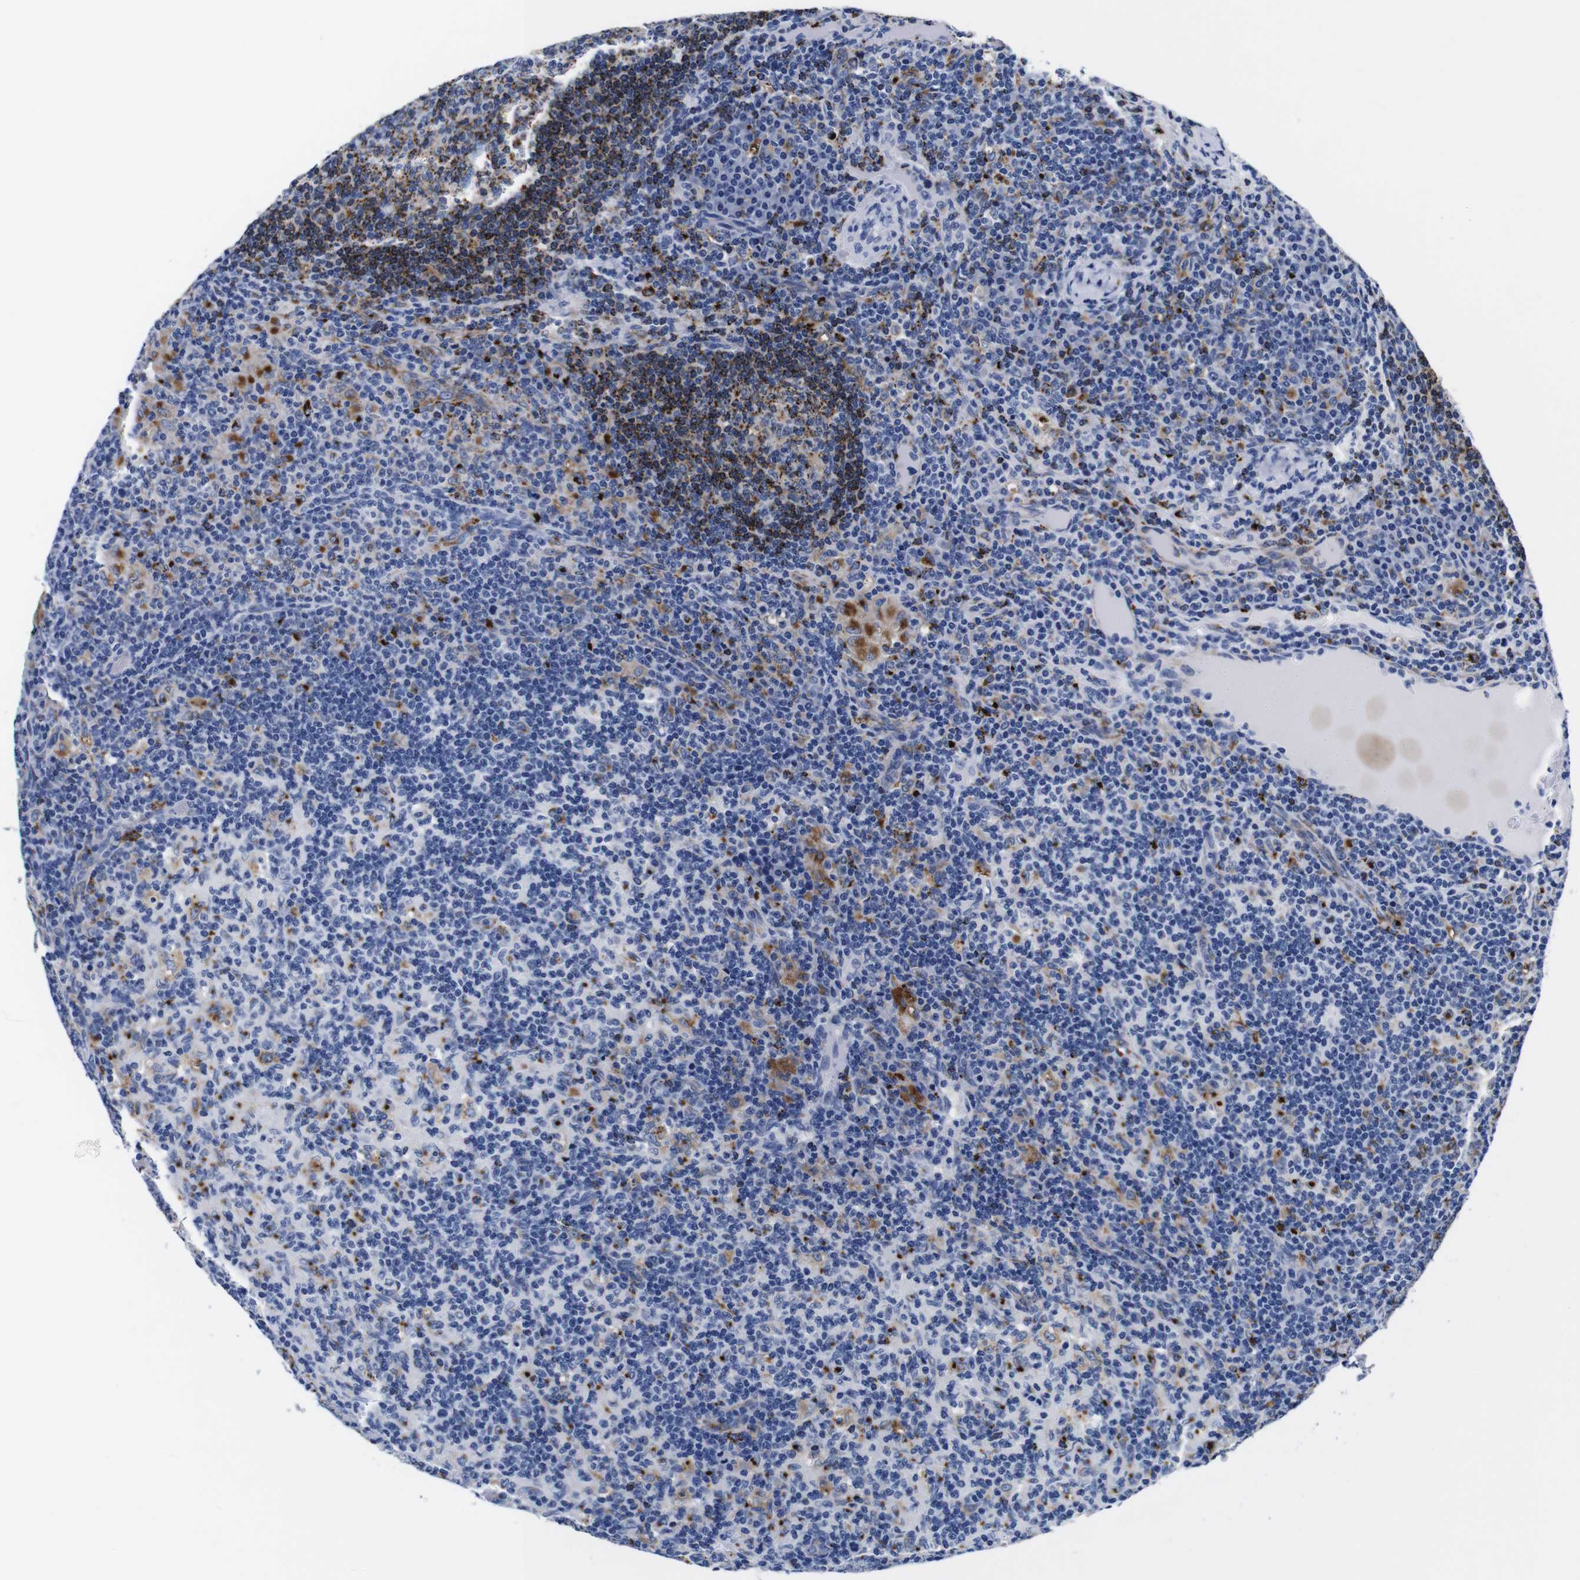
{"staining": {"intensity": "strong", "quantity": "25%-75%", "location": "cytoplasmic/membranous"}, "tissue": "lymph node", "cell_type": "Germinal center cells", "image_type": "normal", "snomed": [{"axis": "morphology", "description": "Normal tissue, NOS"}, {"axis": "morphology", "description": "Inflammation, NOS"}, {"axis": "topography", "description": "Lymph node"}], "caption": "IHC micrograph of normal human lymph node stained for a protein (brown), which demonstrates high levels of strong cytoplasmic/membranous staining in approximately 25%-75% of germinal center cells.", "gene": "ENSG00000248993", "patient": {"sex": "male", "age": 55}}